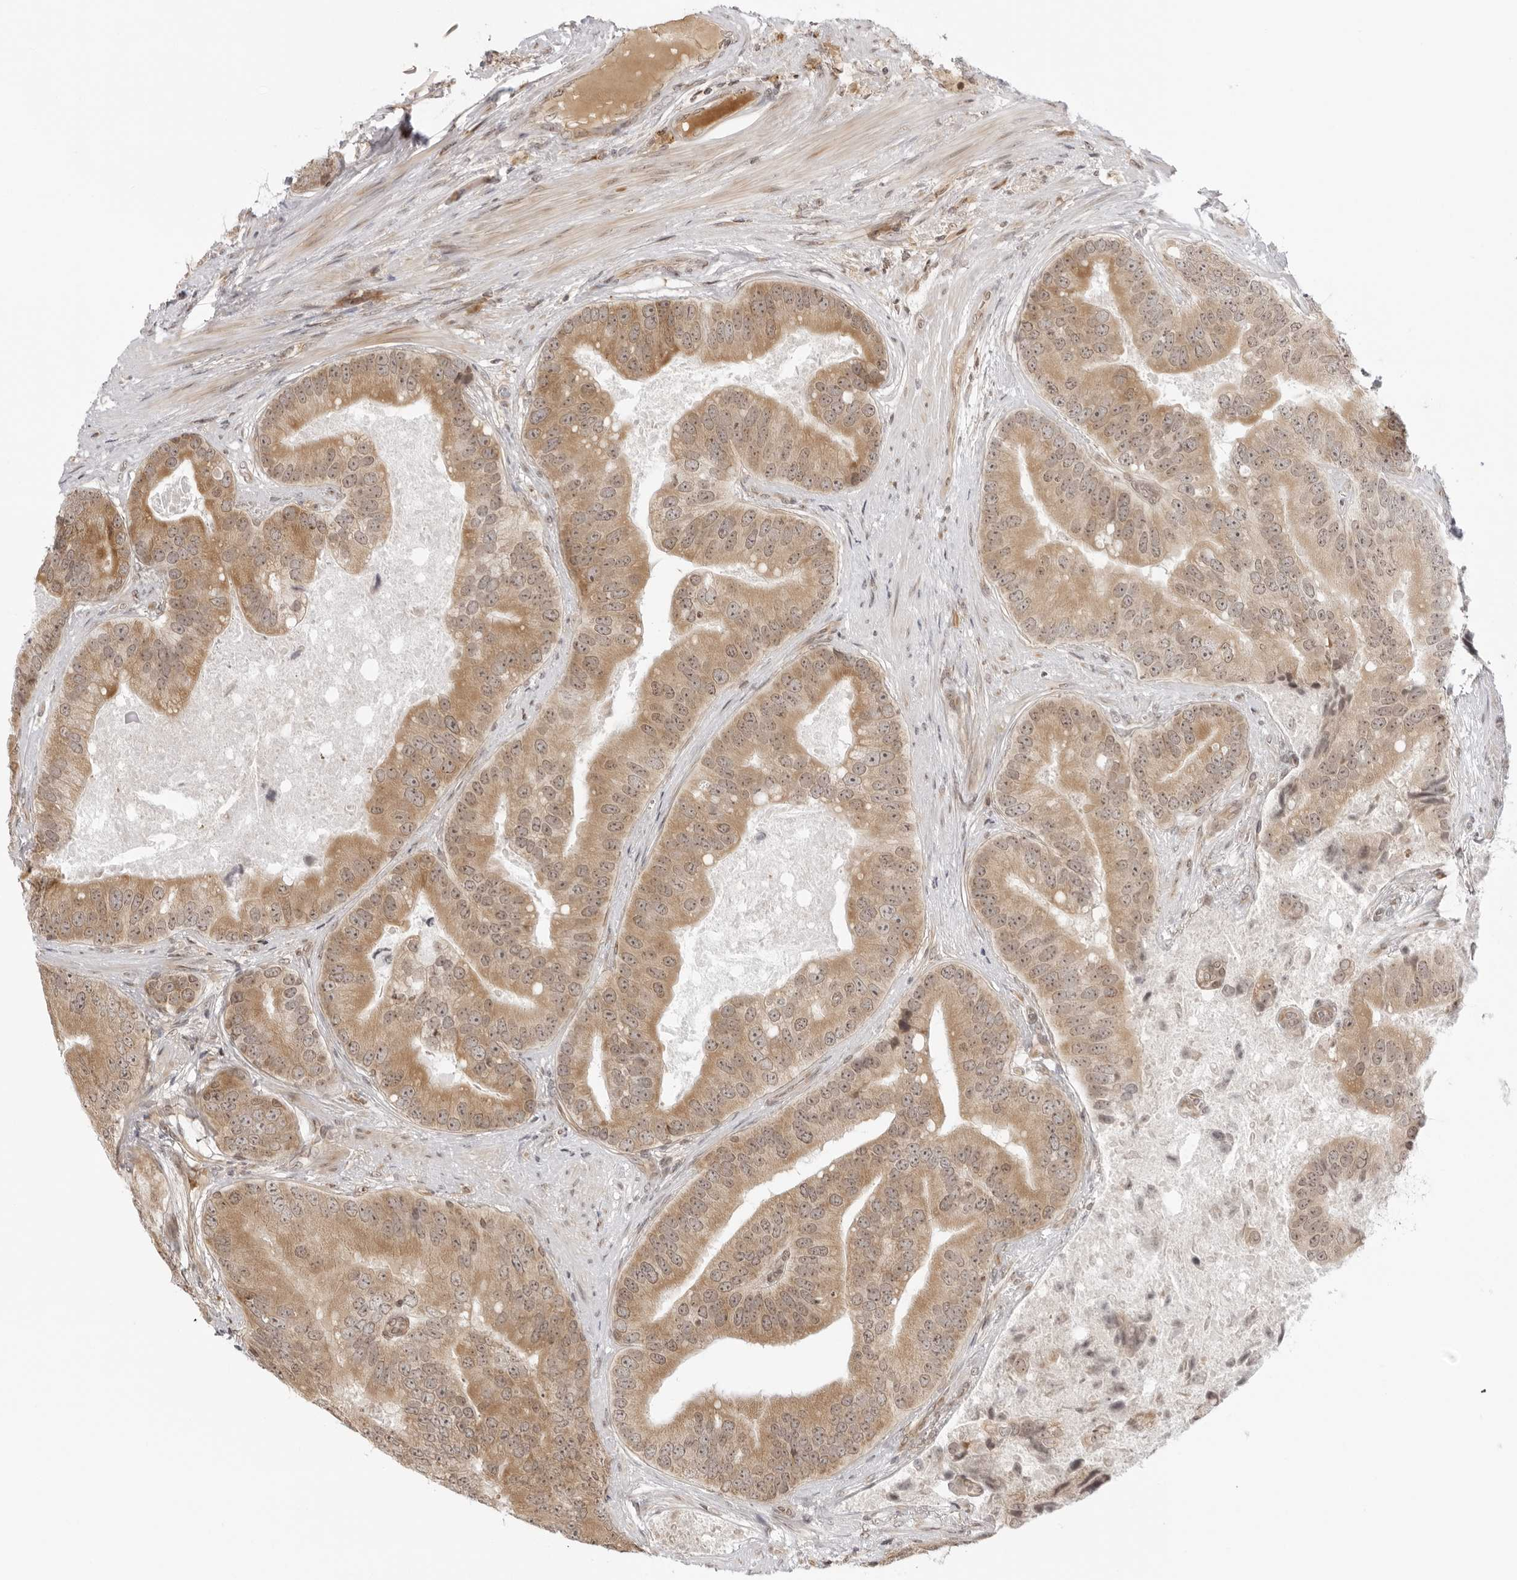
{"staining": {"intensity": "moderate", "quantity": ">75%", "location": "cytoplasmic/membranous,nuclear"}, "tissue": "prostate cancer", "cell_type": "Tumor cells", "image_type": "cancer", "snomed": [{"axis": "morphology", "description": "Adenocarcinoma, High grade"}, {"axis": "topography", "description": "Prostate"}], "caption": "This micrograph shows immunohistochemistry (IHC) staining of human high-grade adenocarcinoma (prostate), with medium moderate cytoplasmic/membranous and nuclear positivity in about >75% of tumor cells.", "gene": "PRRC2C", "patient": {"sex": "male", "age": 70}}